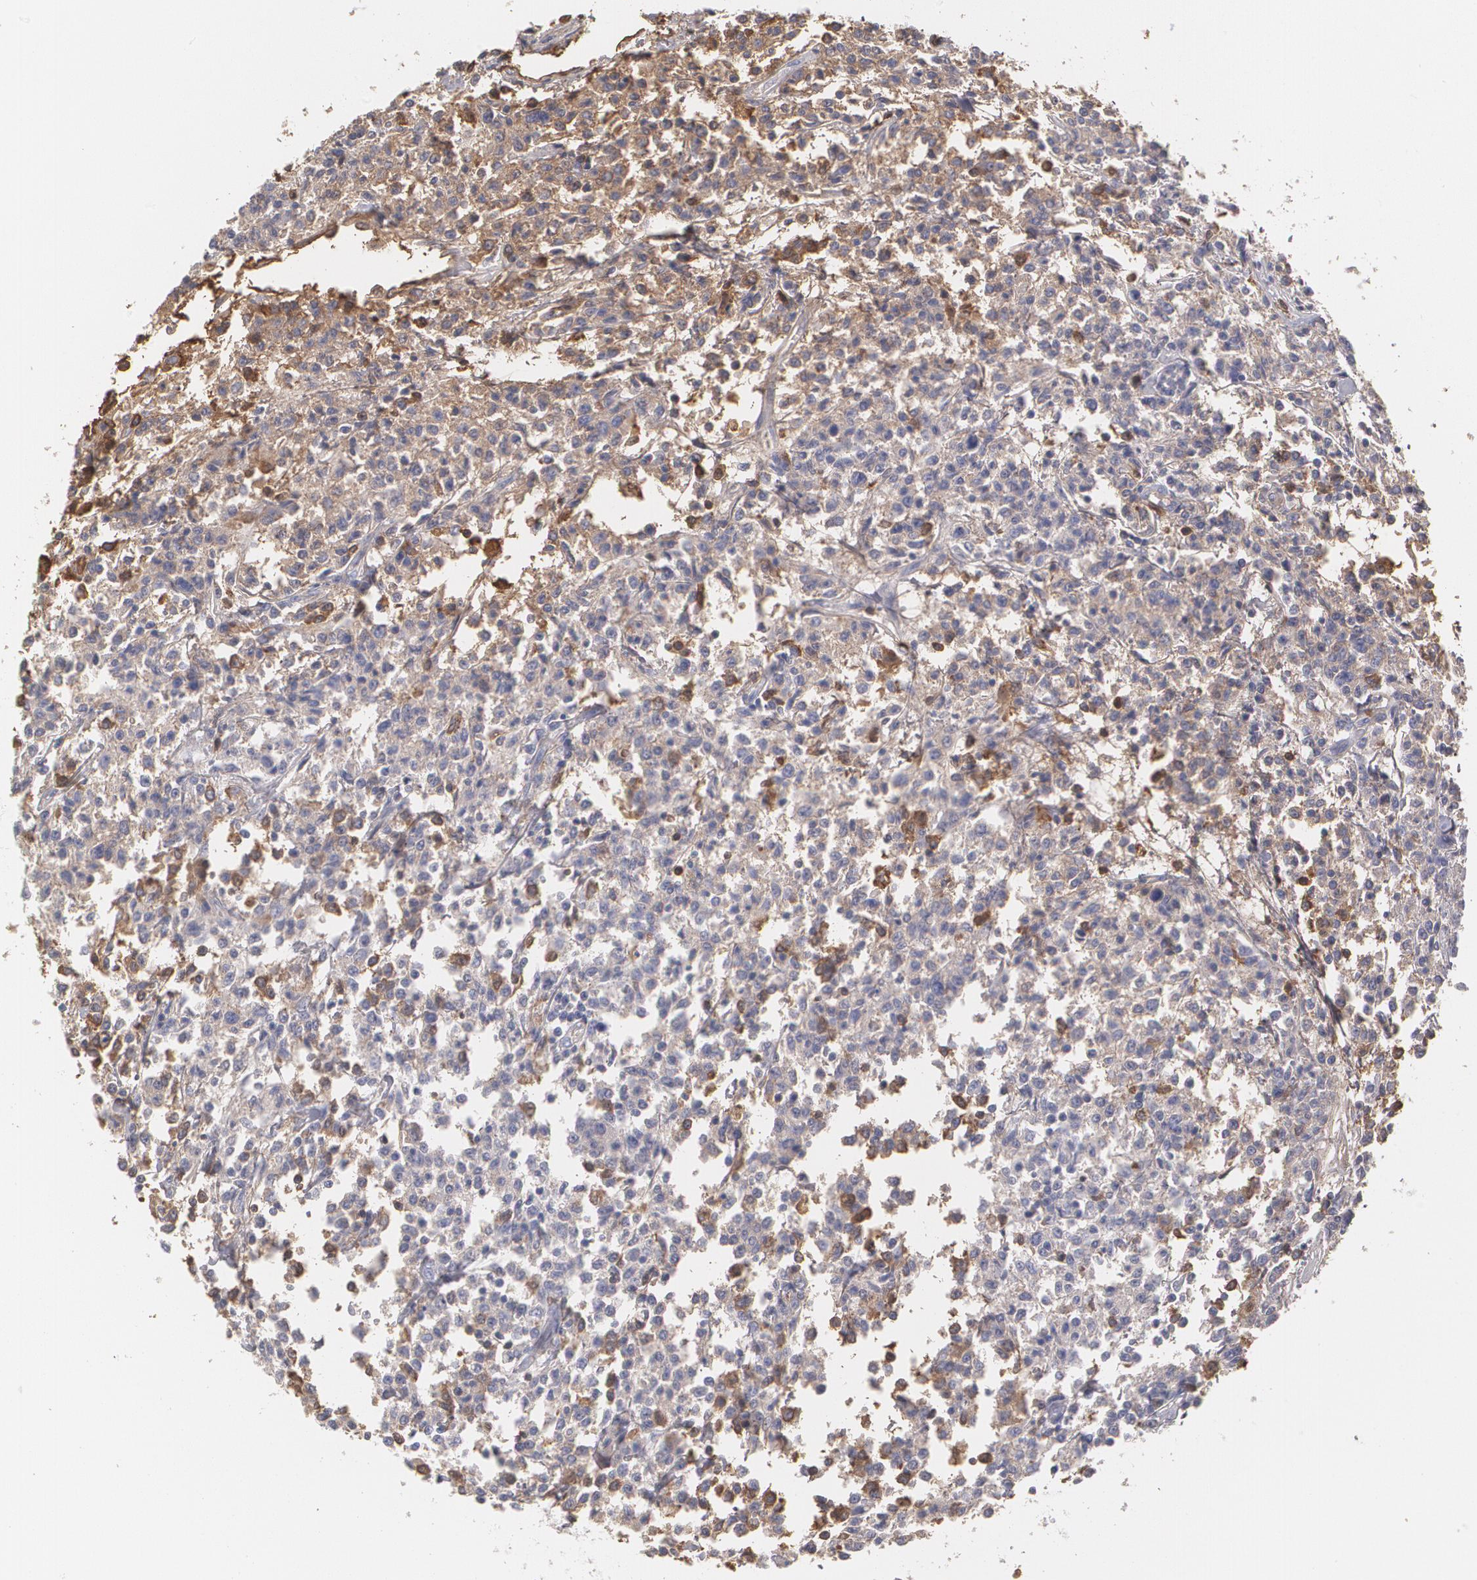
{"staining": {"intensity": "weak", "quantity": "<25%", "location": "cytoplasmic/membranous"}, "tissue": "lymphoma", "cell_type": "Tumor cells", "image_type": "cancer", "snomed": [{"axis": "morphology", "description": "Malignant lymphoma, non-Hodgkin's type, Low grade"}, {"axis": "topography", "description": "Small intestine"}], "caption": "Photomicrograph shows no protein staining in tumor cells of malignant lymphoma, non-Hodgkin's type (low-grade) tissue.", "gene": "SERPINA1", "patient": {"sex": "female", "age": 59}}